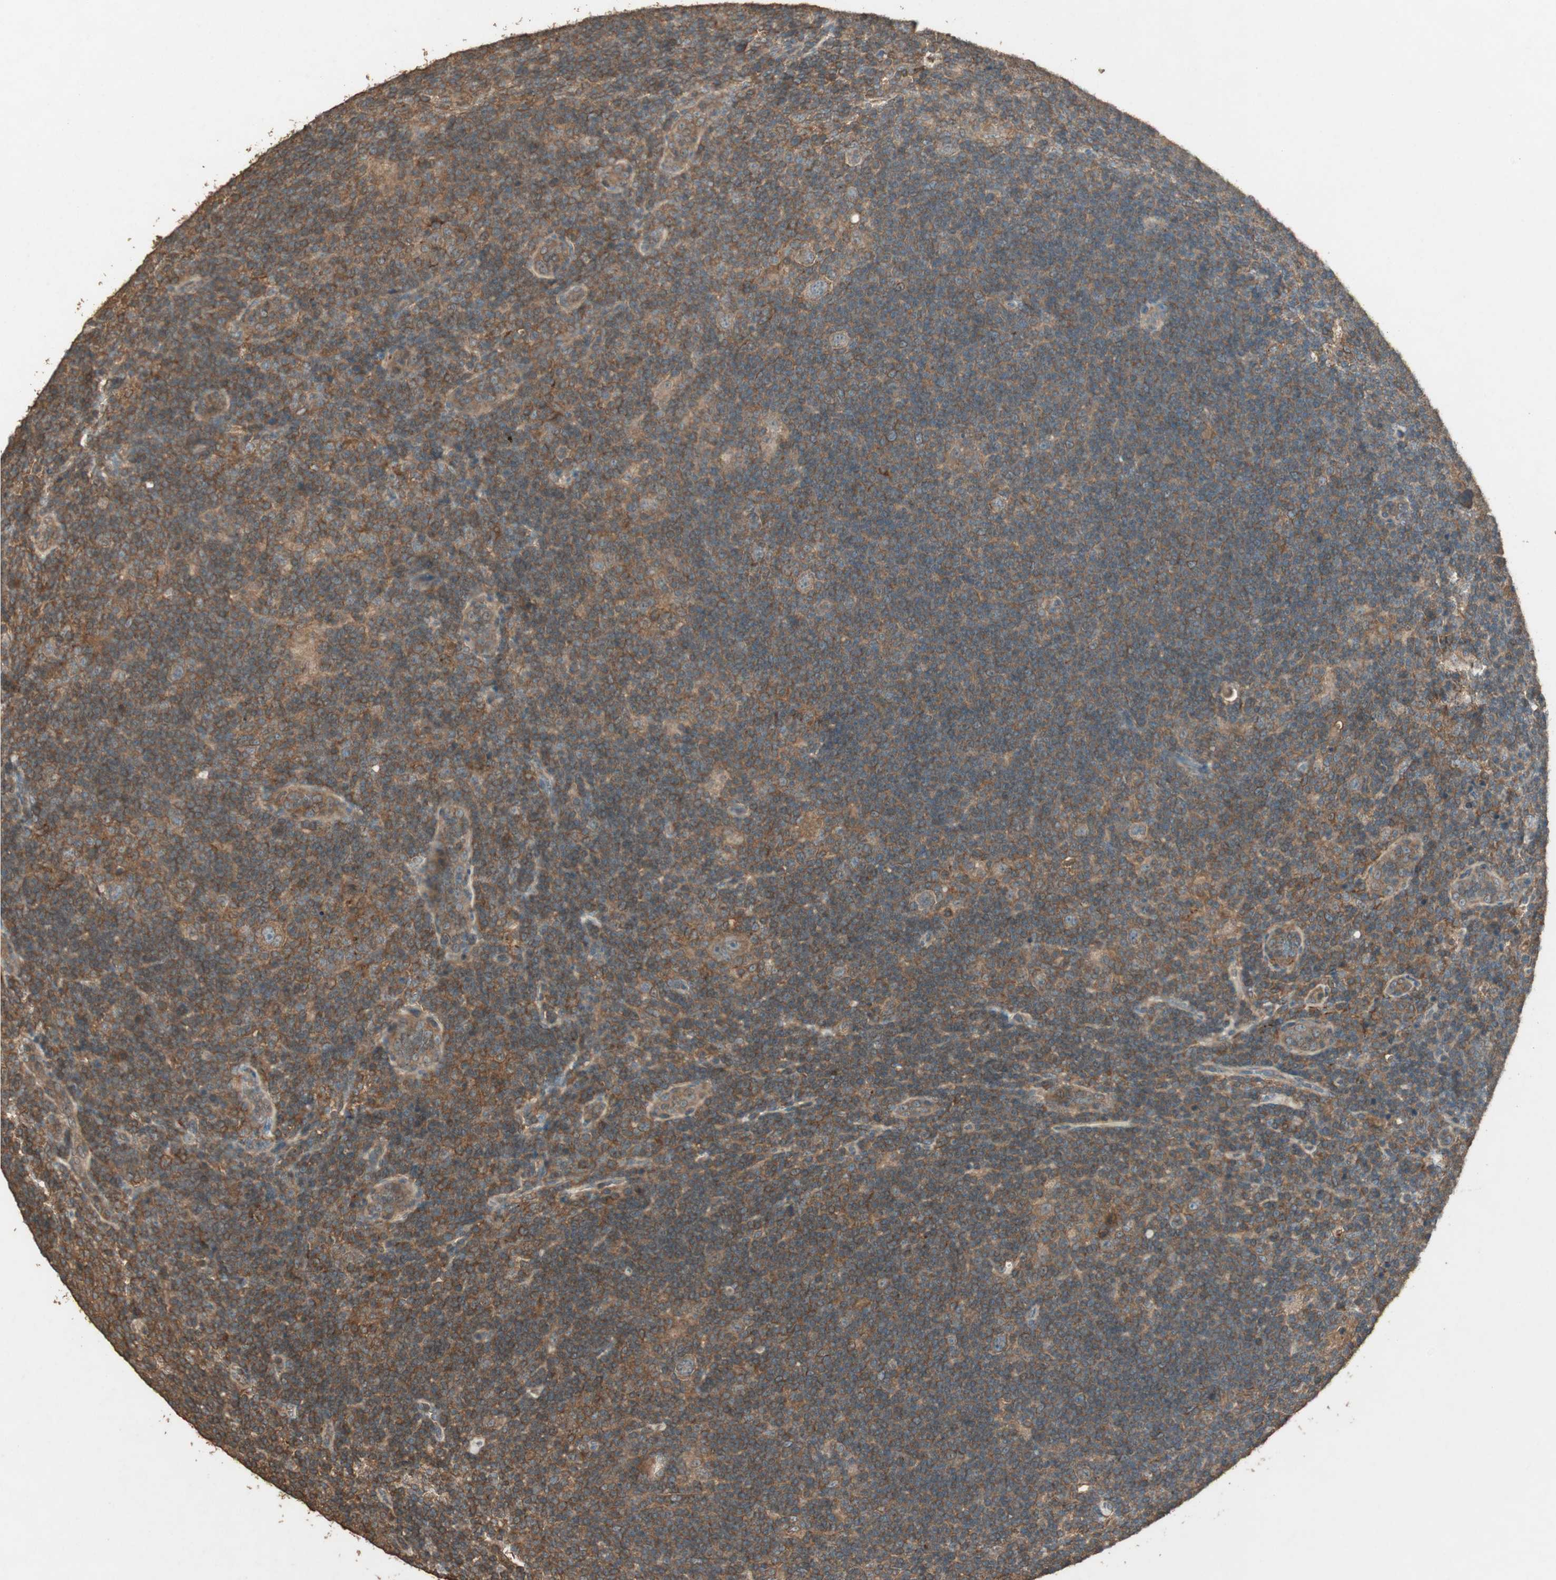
{"staining": {"intensity": "moderate", "quantity": ">75%", "location": "cytoplasmic/membranous"}, "tissue": "lymphoma", "cell_type": "Tumor cells", "image_type": "cancer", "snomed": [{"axis": "morphology", "description": "Hodgkin's disease, NOS"}, {"axis": "topography", "description": "Lymph node"}], "caption": "An image of Hodgkin's disease stained for a protein shows moderate cytoplasmic/membranous brown staining in tumor cells. The staining was performed using DAB, with brown indicating positive protein expression. Nuclei are stained blue with hematoxylin.", "gene": "USP2", "patient": {"sex": "female", "age": 57}}